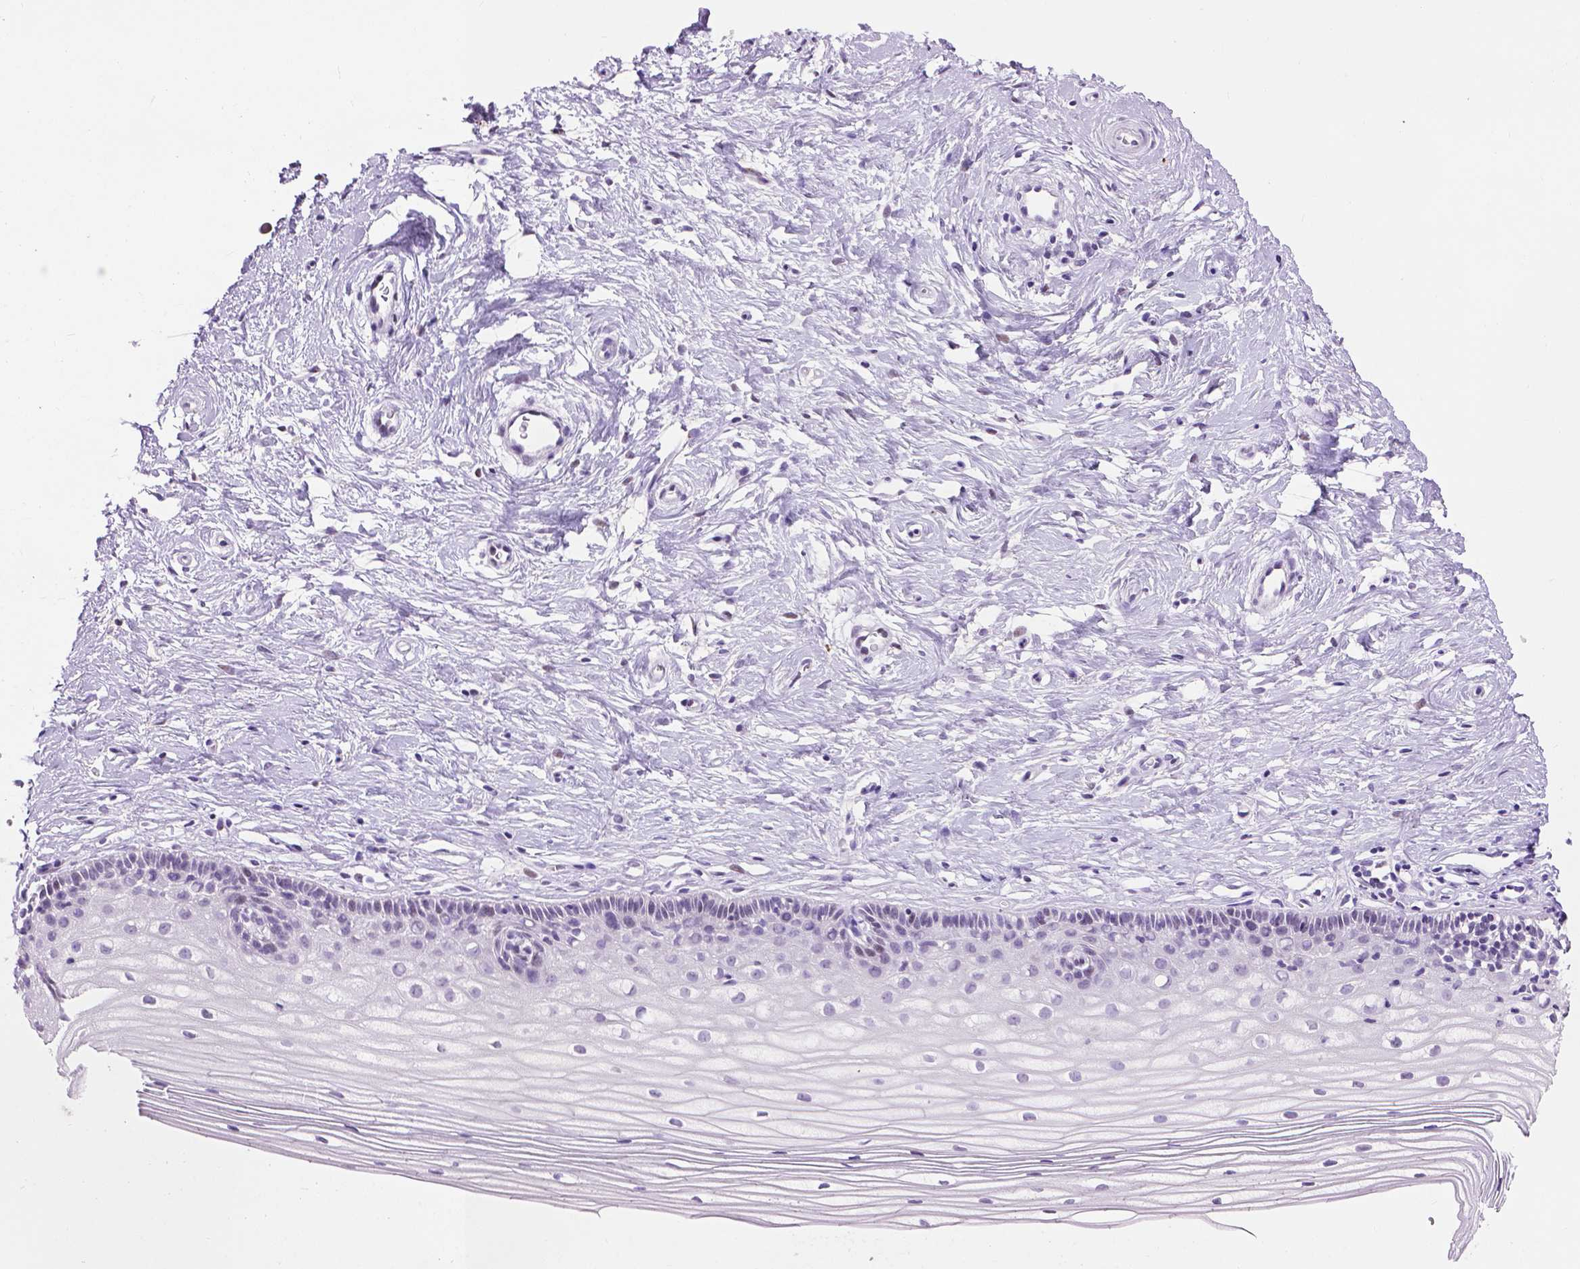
{"staining": {"intensity": "negative", "quantity": "none", "location": "none"}, "tissue": "cervix", "cell_type": "Squamous epithelial cells", "image_type": "normal", "snomed": [{"axis": "morphology", "description": "Normal tissue, NOS"}, {"axis": "topography", "description": "Cervix"}], "caption": "High power microscopy micrograph of an immunohistochemistry micrograph of benign cervix, revealing no significant staining in squamous epithelial cells.", "gene": "TH", "patient": {"sex": "female", "age": 40}}